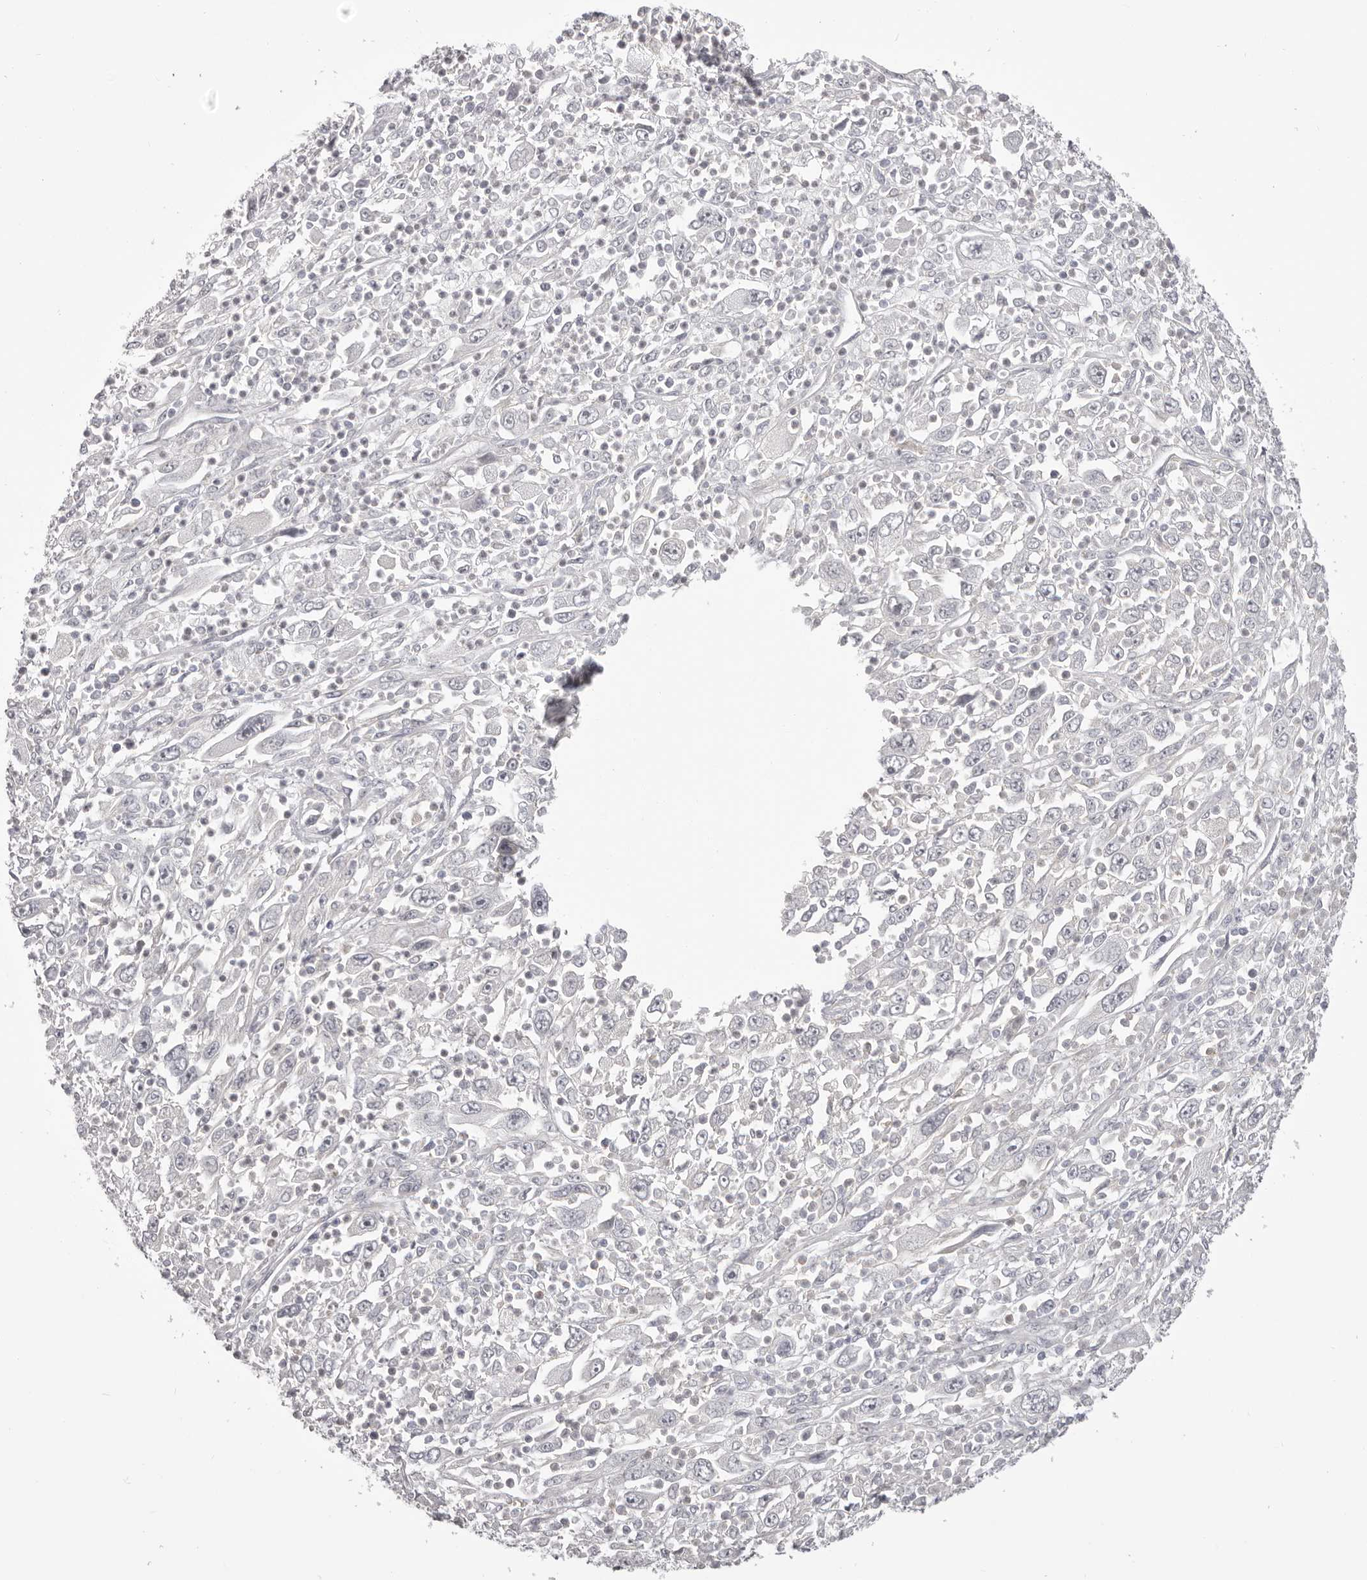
{"staining": {"intensity": "negative", "quantity": "none", "location": "none"}, "tissue": "melanoma", "cell_type": "Tumor cells", "image_type": "cancer", "snomed": [{"axis": "morphology", "description": "Malignant melanoma, Metastatic site"}, {"axis": "topography", "description": "Skin"}], "caption": "IHC micrograph of malignant melanoma (metastatic site) stained for a protein (brown), which demonstrates no staining in tumor cells.", "gene": "OTUD3", "patient": {"sex": "female", "age": 56}}